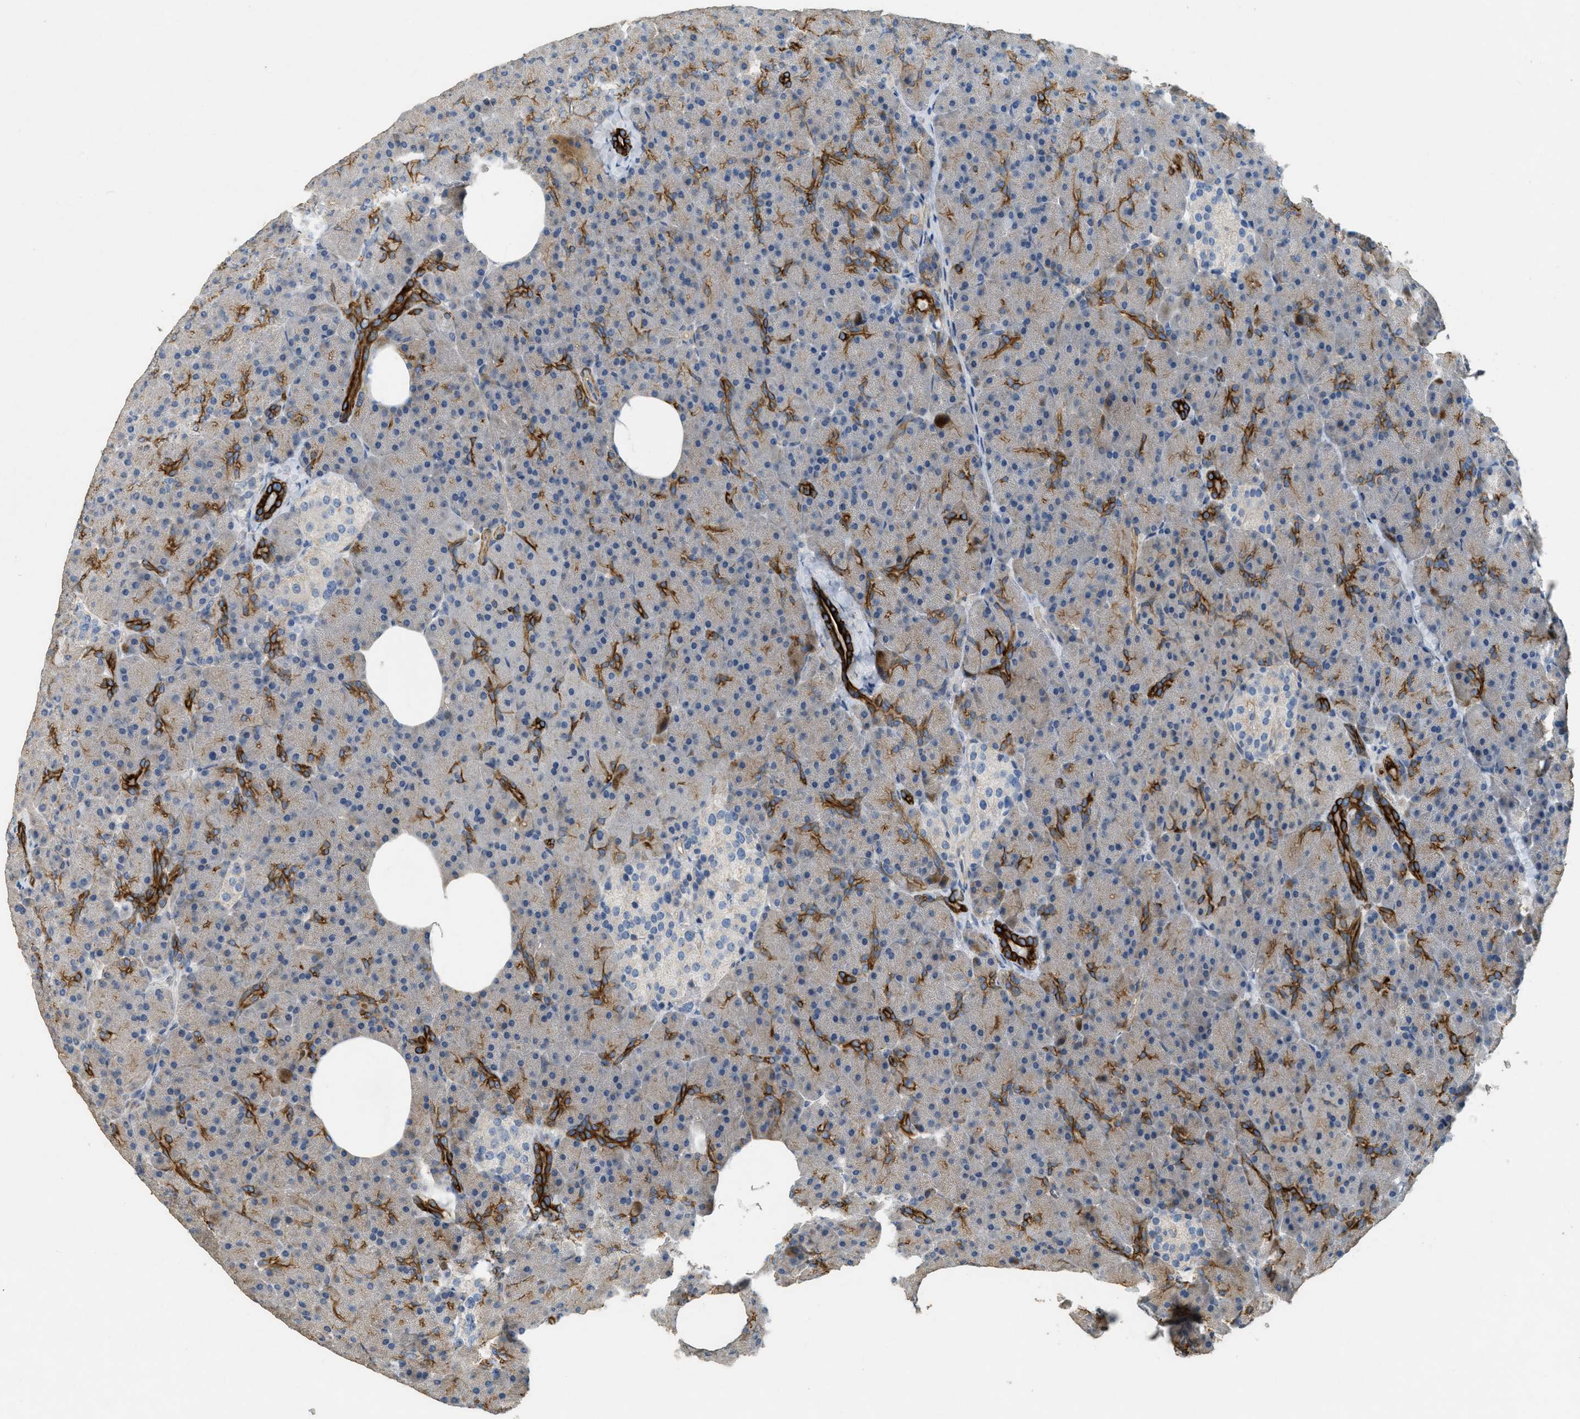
{"staining": {"intensity": "strong", "quantity": "25%-75%", "location": "cytoplasmic/membranous"}, "tissue": "pancreas", "cell_type": "Exocrine glandular cells", "image_type": "normal", "snomed": [{"axis": "morphology", "description": "Normal tissue, NOS"}, {"axis": "topography", "description": "Pancreas"}], "caption": "IHC of benign human pancreas displays high levels of strong cytoplasmic/membranous positivity in about 25%-75% of exocrine glandular cells. (Stains: DAB (3,3'-diaminobenzidine) in brown, nuclei in blue, Microscopy: brightfield microscopy at high magnification).", "gene": "MRS2", "patient": {"sex": "female", "age": 35}}